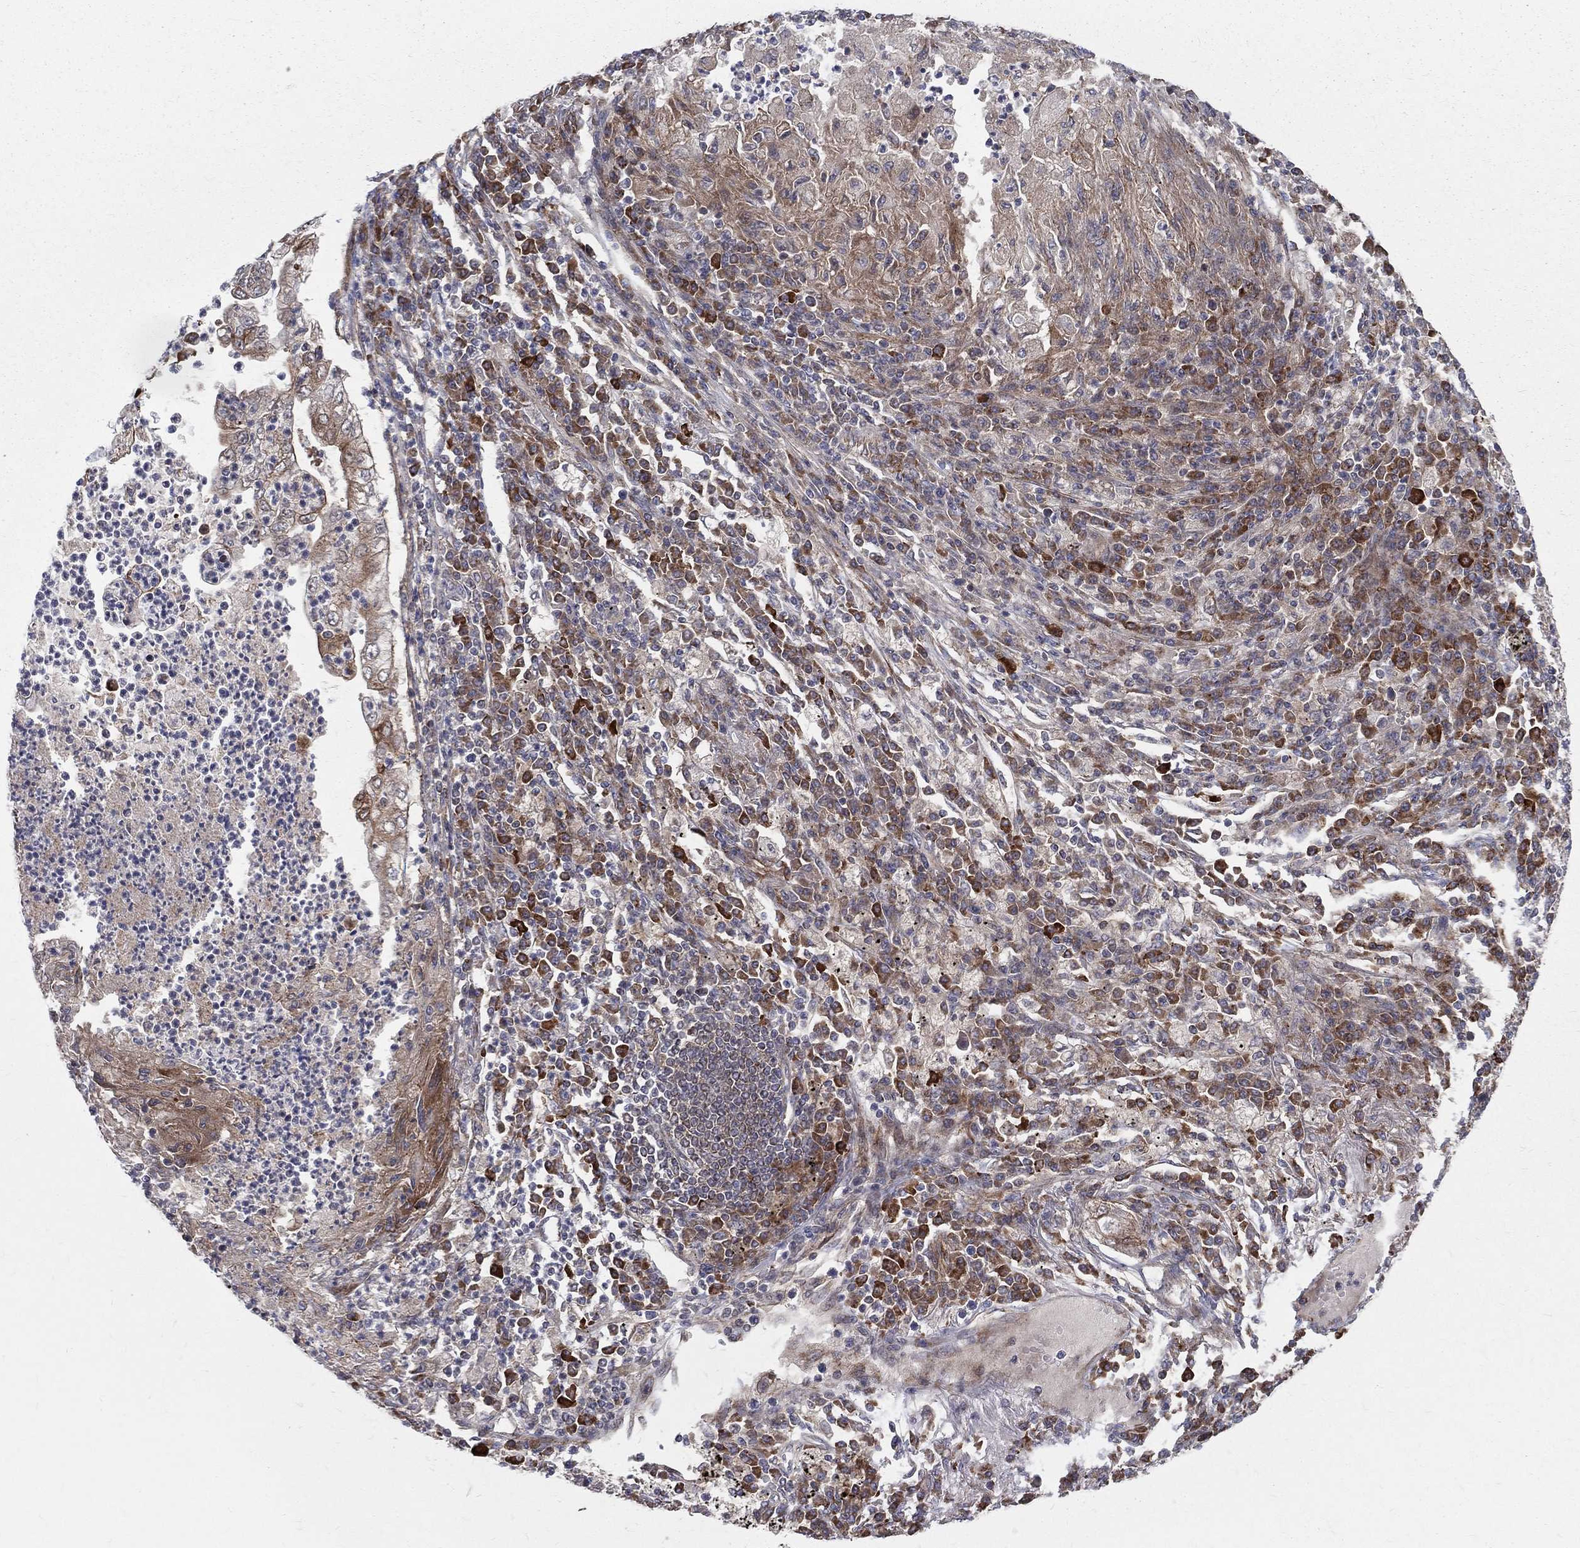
{"staining": {"intensity": "moderate", "quantity": "25%-75%", "location": "cytoplasmic/membranous"}, "tissue": "lung cancer", "cell_type": "Tumor cells", "image_type": "cancer", "snomed": [{"axis": "morphology", "description": "Adenocarcinoma, NOS"}, {"axis": "topography", "description": "Lung"}], "caption": "This image exhibits immunohistochemistry staining of adenocarcinoma (lung), with medium moderate cytoplasmic/membranous expression in about 25%-75% of tumor cells.", "gene": "MIX23", "patient": {"sex": "female", "age": 73}}